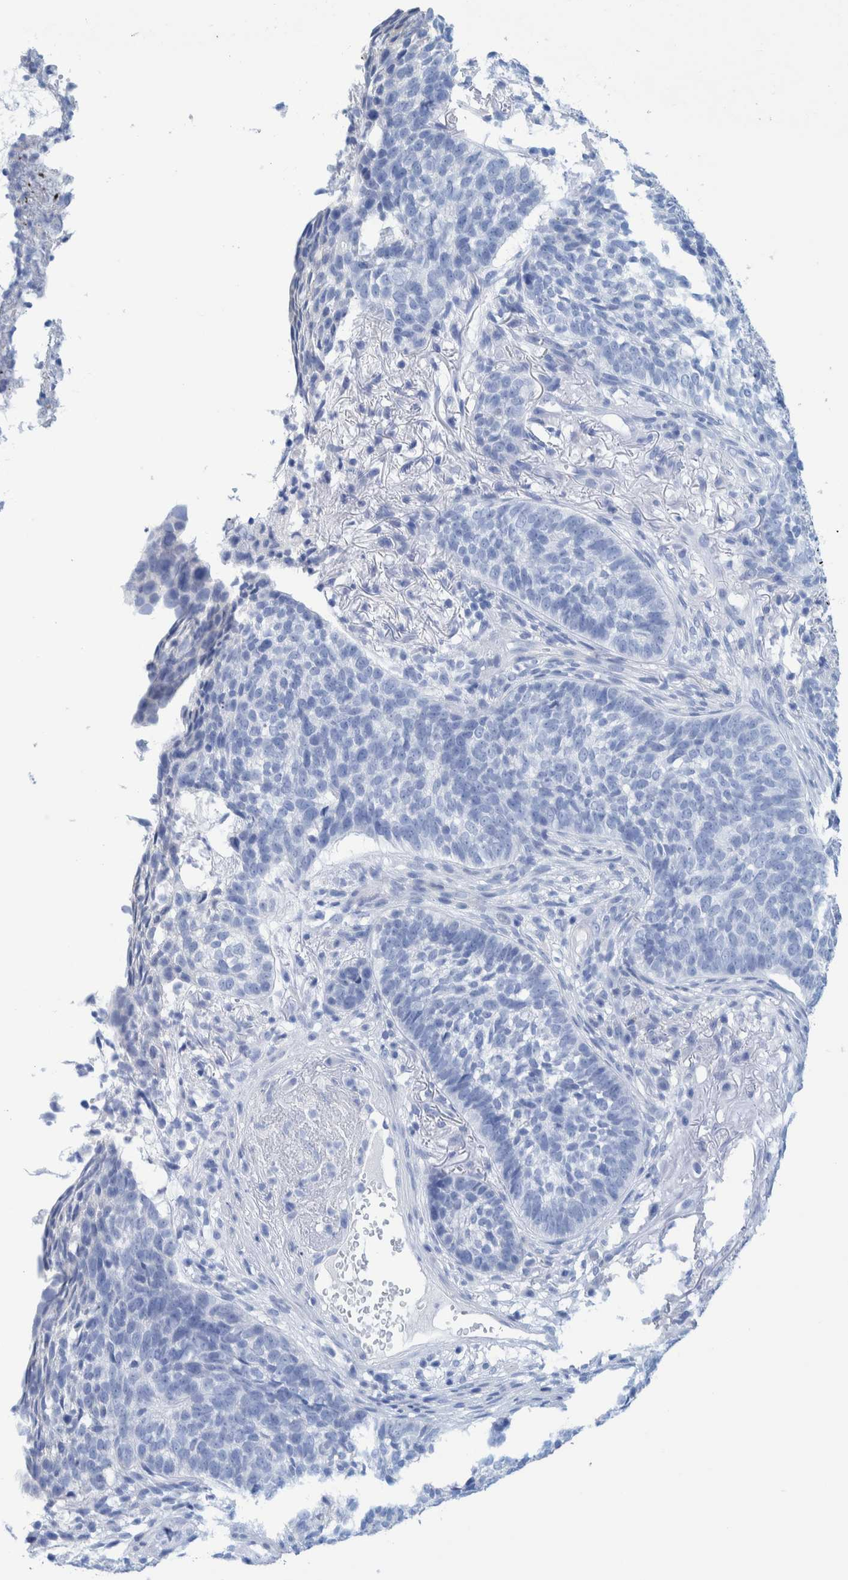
{"staining": {"intensity": "negative", "quantity": "none", "location": "none"}, "tissue": "skin cancer", "cell_type": "Tumor cells", "image_type": "cancer", "snomed": [{"axis": "morphology", "description": "Basal cell carcinoma"}, {"axis": "topography", "description": "Skin"}], "caption": "There is no significant positivity in tumor cells of skin cancer (basal cell carcinoma).", "gene": "PERP", "patient": {"sex": "male", "age": 85}}